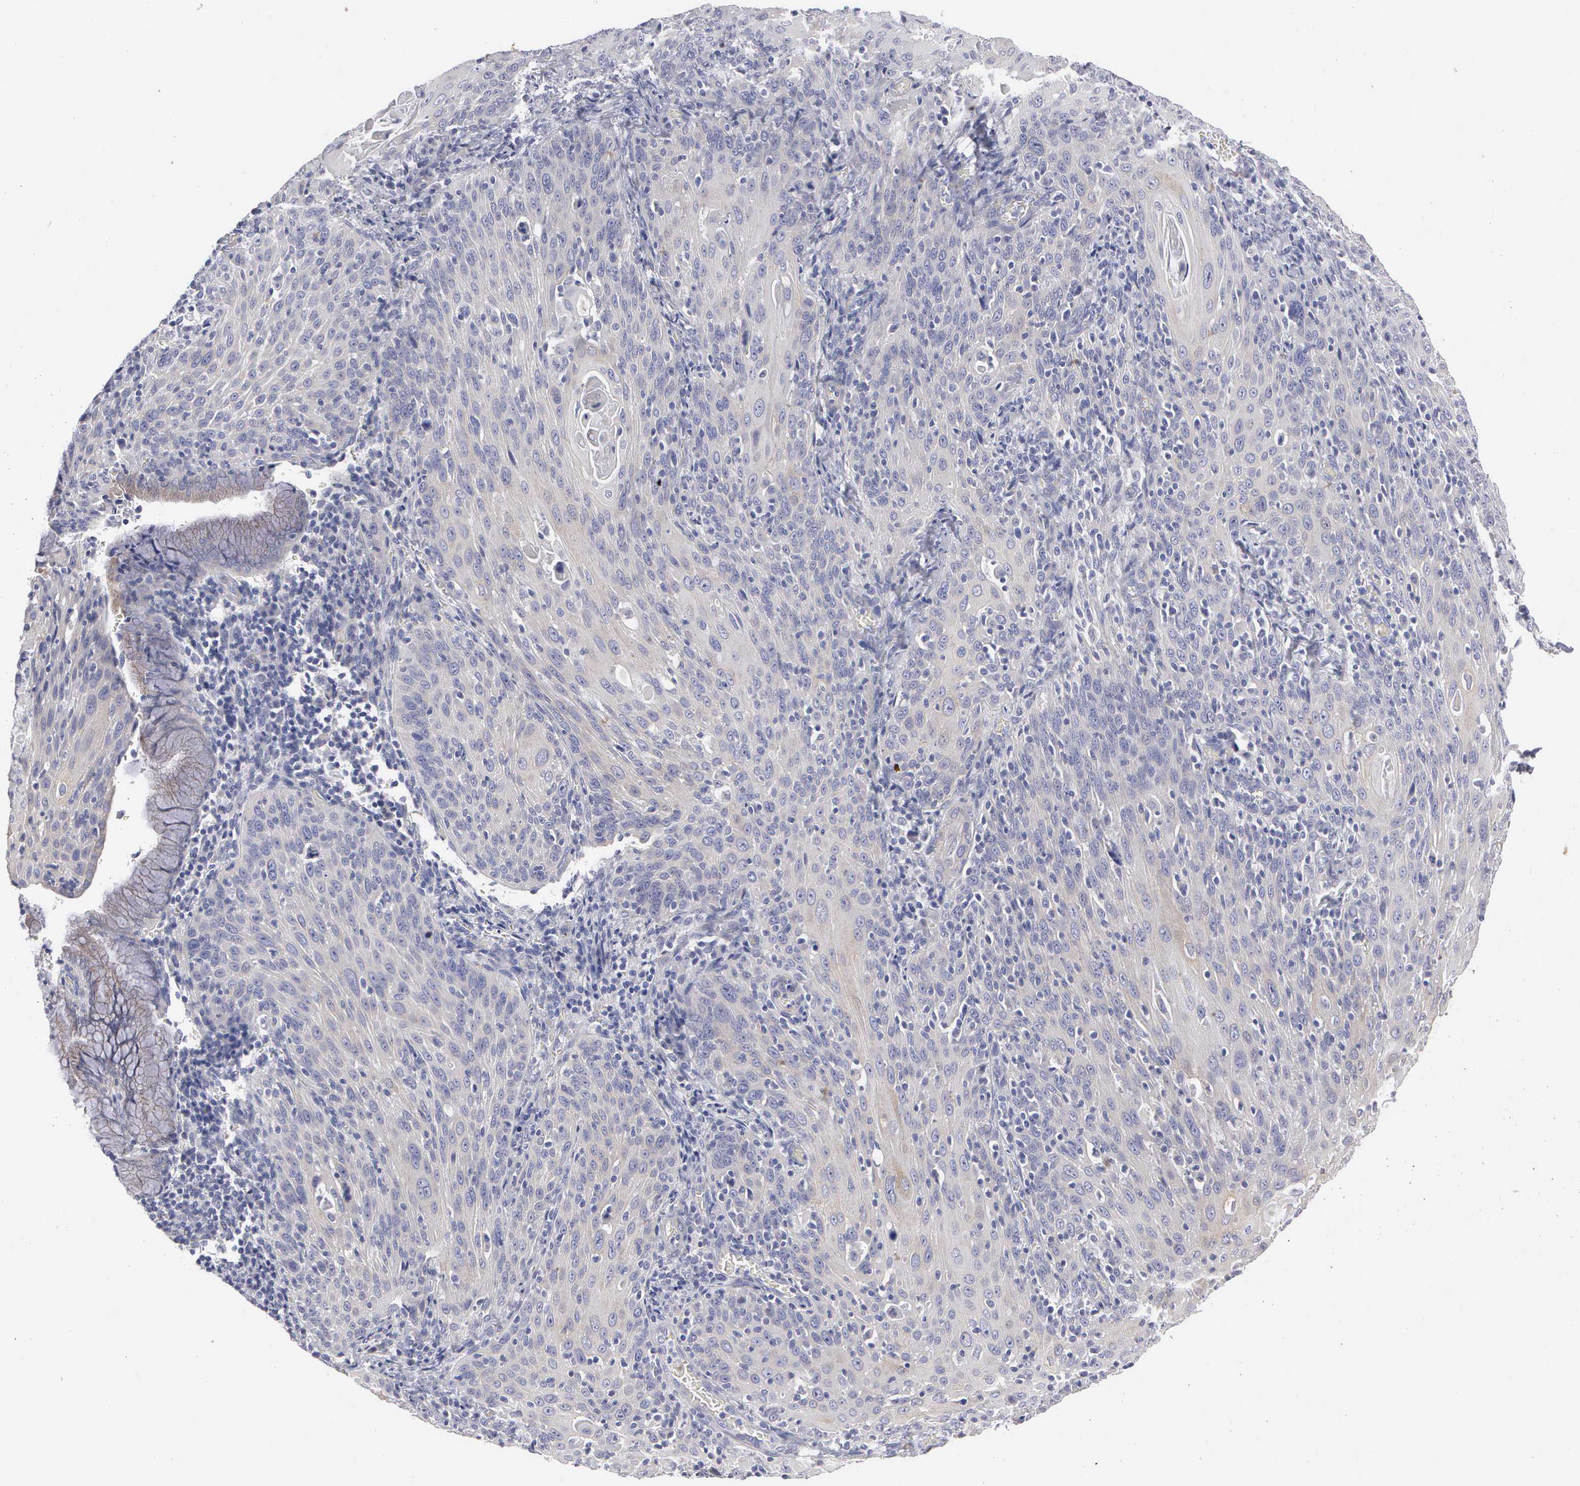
{"staining": {"intensity": "weak", "quantity": "25%-75%", "location": "cytoplasmic/membranous"}, "tissue": "cervical cancer", "cell_type": "Tumor cells", "image_type": "cancer", "snomed": [{"axis": "morphology", "description": "Squamous cell carcinoma, NOS"}, {"axis": "topography", "description": "Cervix"}], "caption": "IHC photomicrograph of neoplastic tissue: cervical cancer (squamous cell carcinoma) stained using IHC demonstrates low levels of weak protein expression localized specifically in the cytoplasmic/membranous of tumor cells, appearing as a cytoplasmic/membranous brown color.", "gene": "CEP170B", "patient": {"sex": "female", "age": 54}}